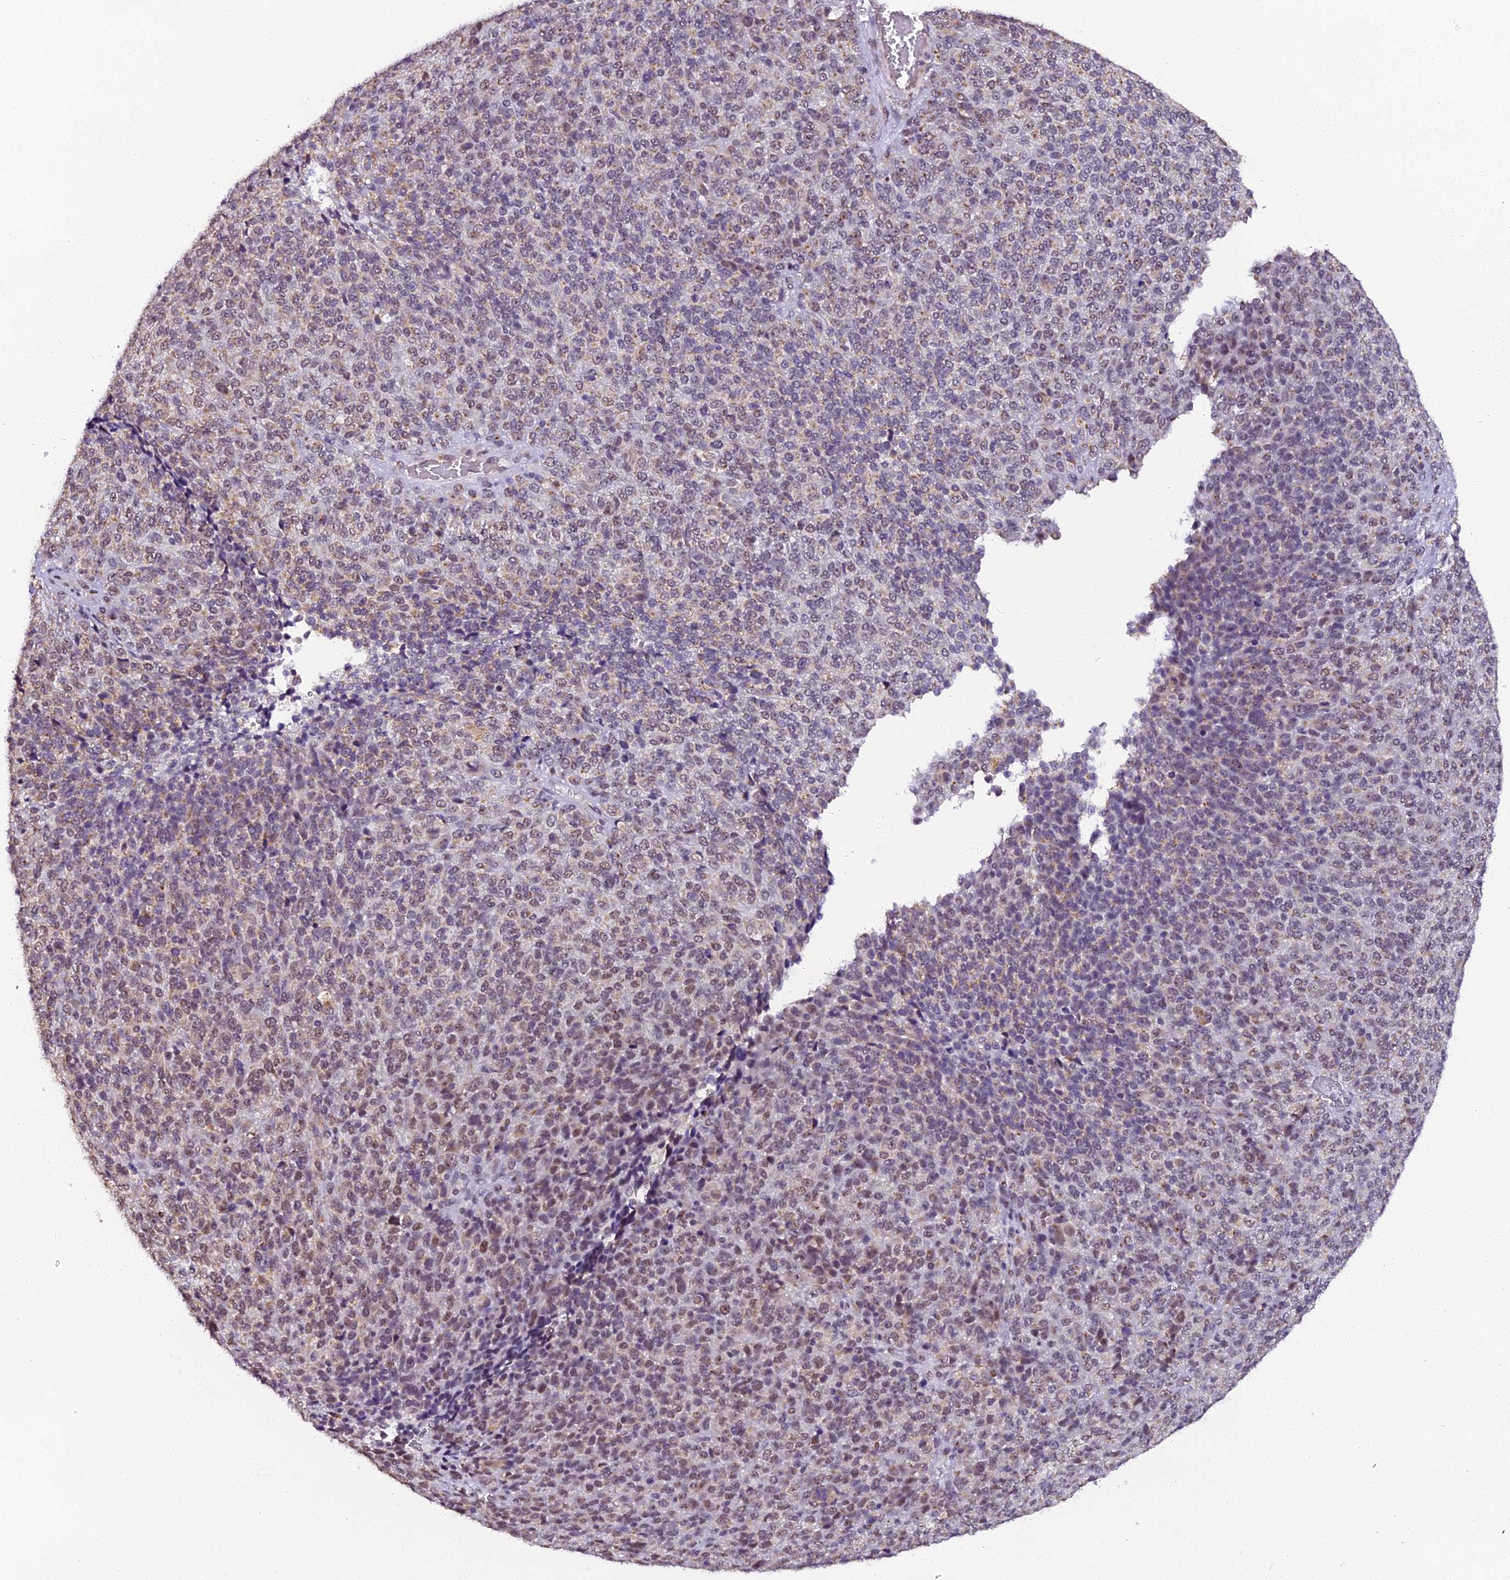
{"staining": {"intensity": "weak", "quantity": "25%-75%", "location": "nuclear"}, "tissue": "melanoma", "cell_type": "Tumor cells", "image_type": "cancer", "snomed": [{"axis": "morphology", "description": "Malignant melanoma, Metastatic site"}, {"axis": "topography", "description": "Brain"}], "caption": "Malignant melanoma (metastatic site) stained for a protein demonstrates weak nuclear positivity in tumor cells.", "gene": "NCBP1", "patient": {"sex": "female", "age": 56}}